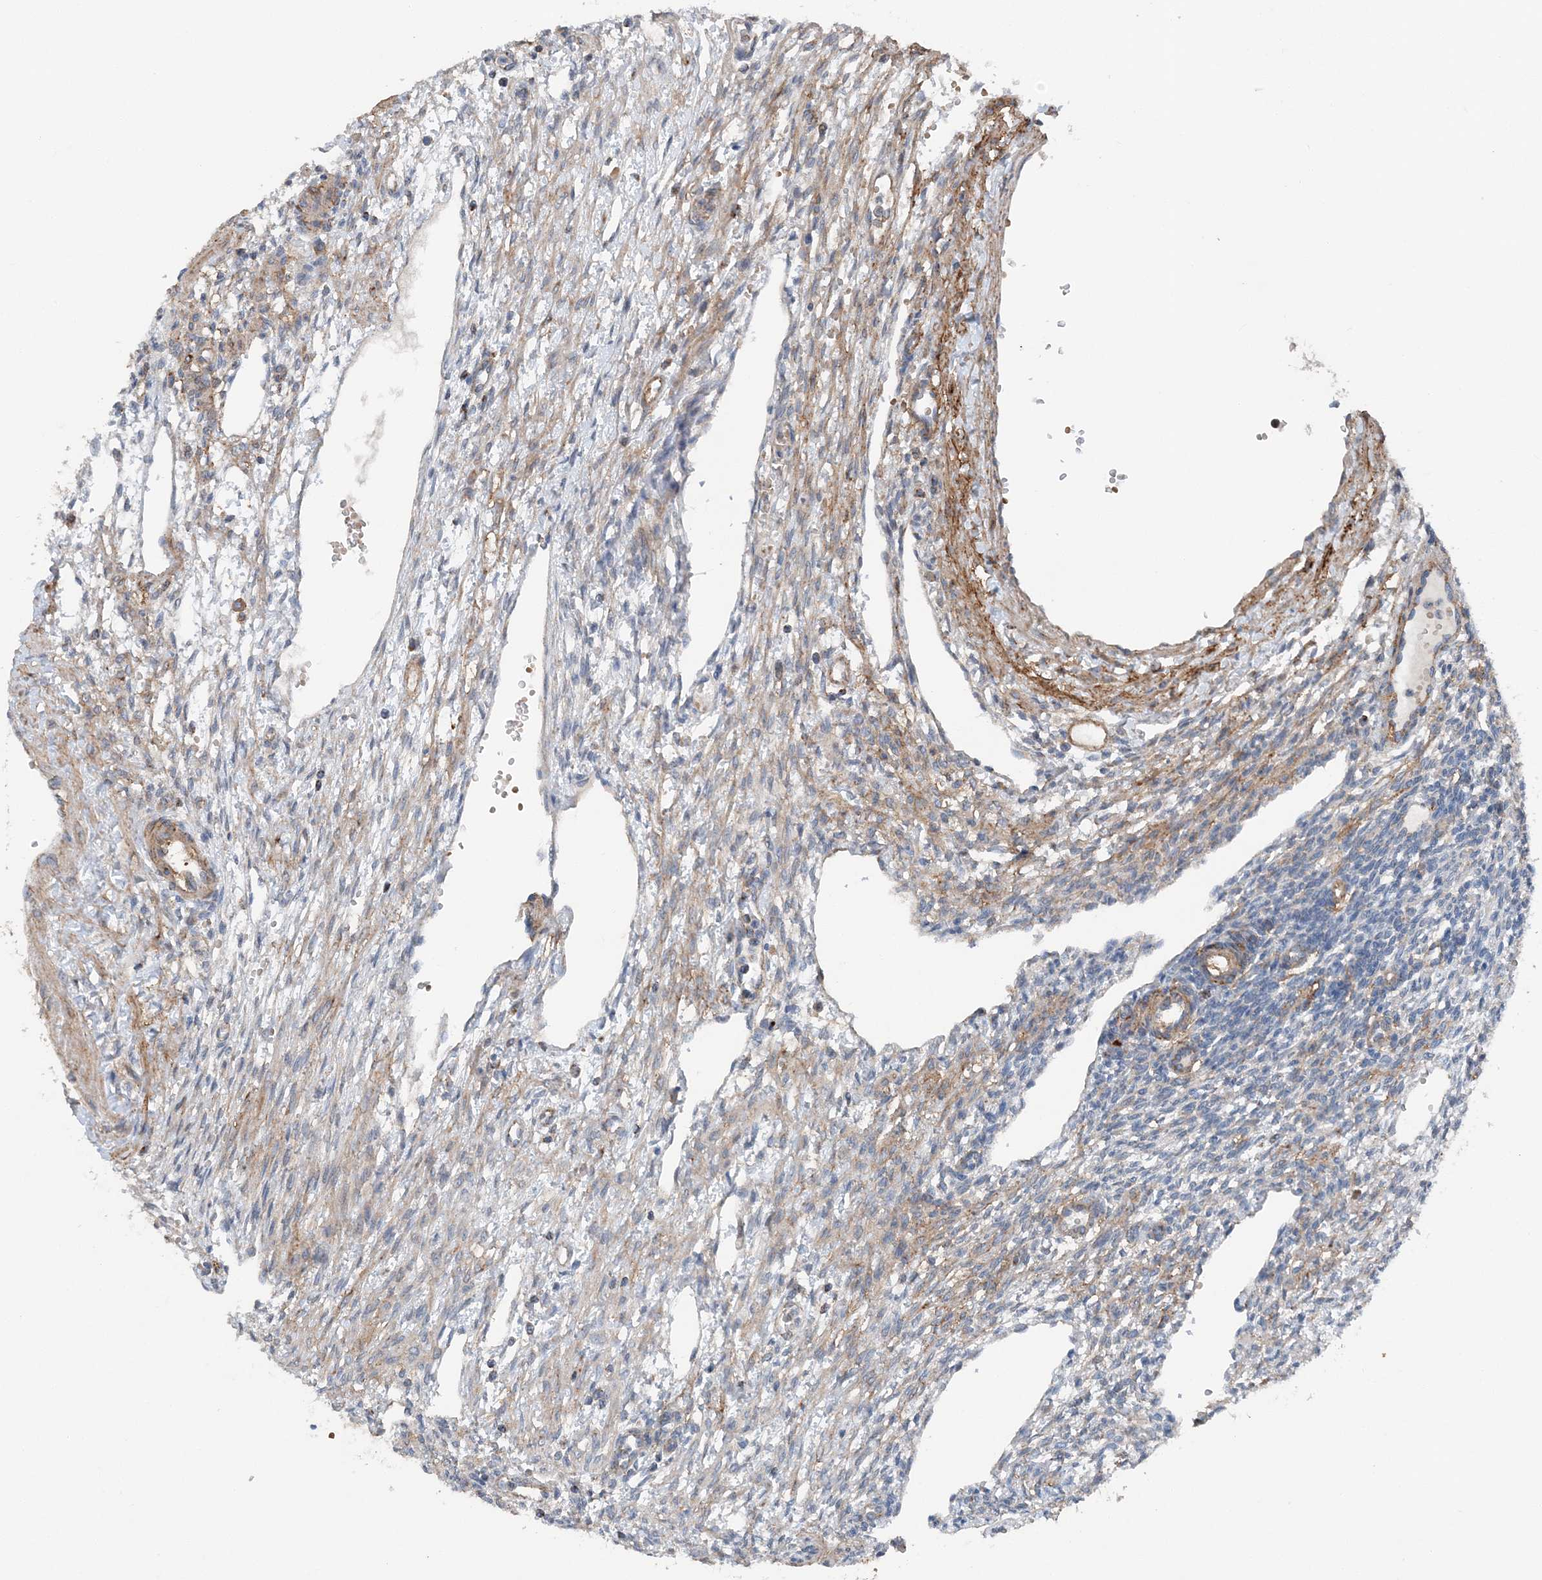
{"staining": {"intensity": "weak", "quantity": "<25%", "location": "cytoplasmic/membranous"}, "tissue": "ovary", "cell_type": "Ovarian stroma cells", "image_type": "normal", "snomed": [{"axis": "morphology", "description": "Normal tissue, NOS"}, {"axis": "morphology", "description": "Cyst, NOS"}, {"axis": "topography", "description": "Ovary"}], "caption": "High magnification brightfield microscopy of normal ovary stained with DAB (brown) and counterstained with hematoxylin (blue): ovarian stroma cells show no significant expression. (Brightfield microscopy of DAB IHC at high magnification).", "gene": "SPRY2", "patient": {"sex": "female", "age": 33}}